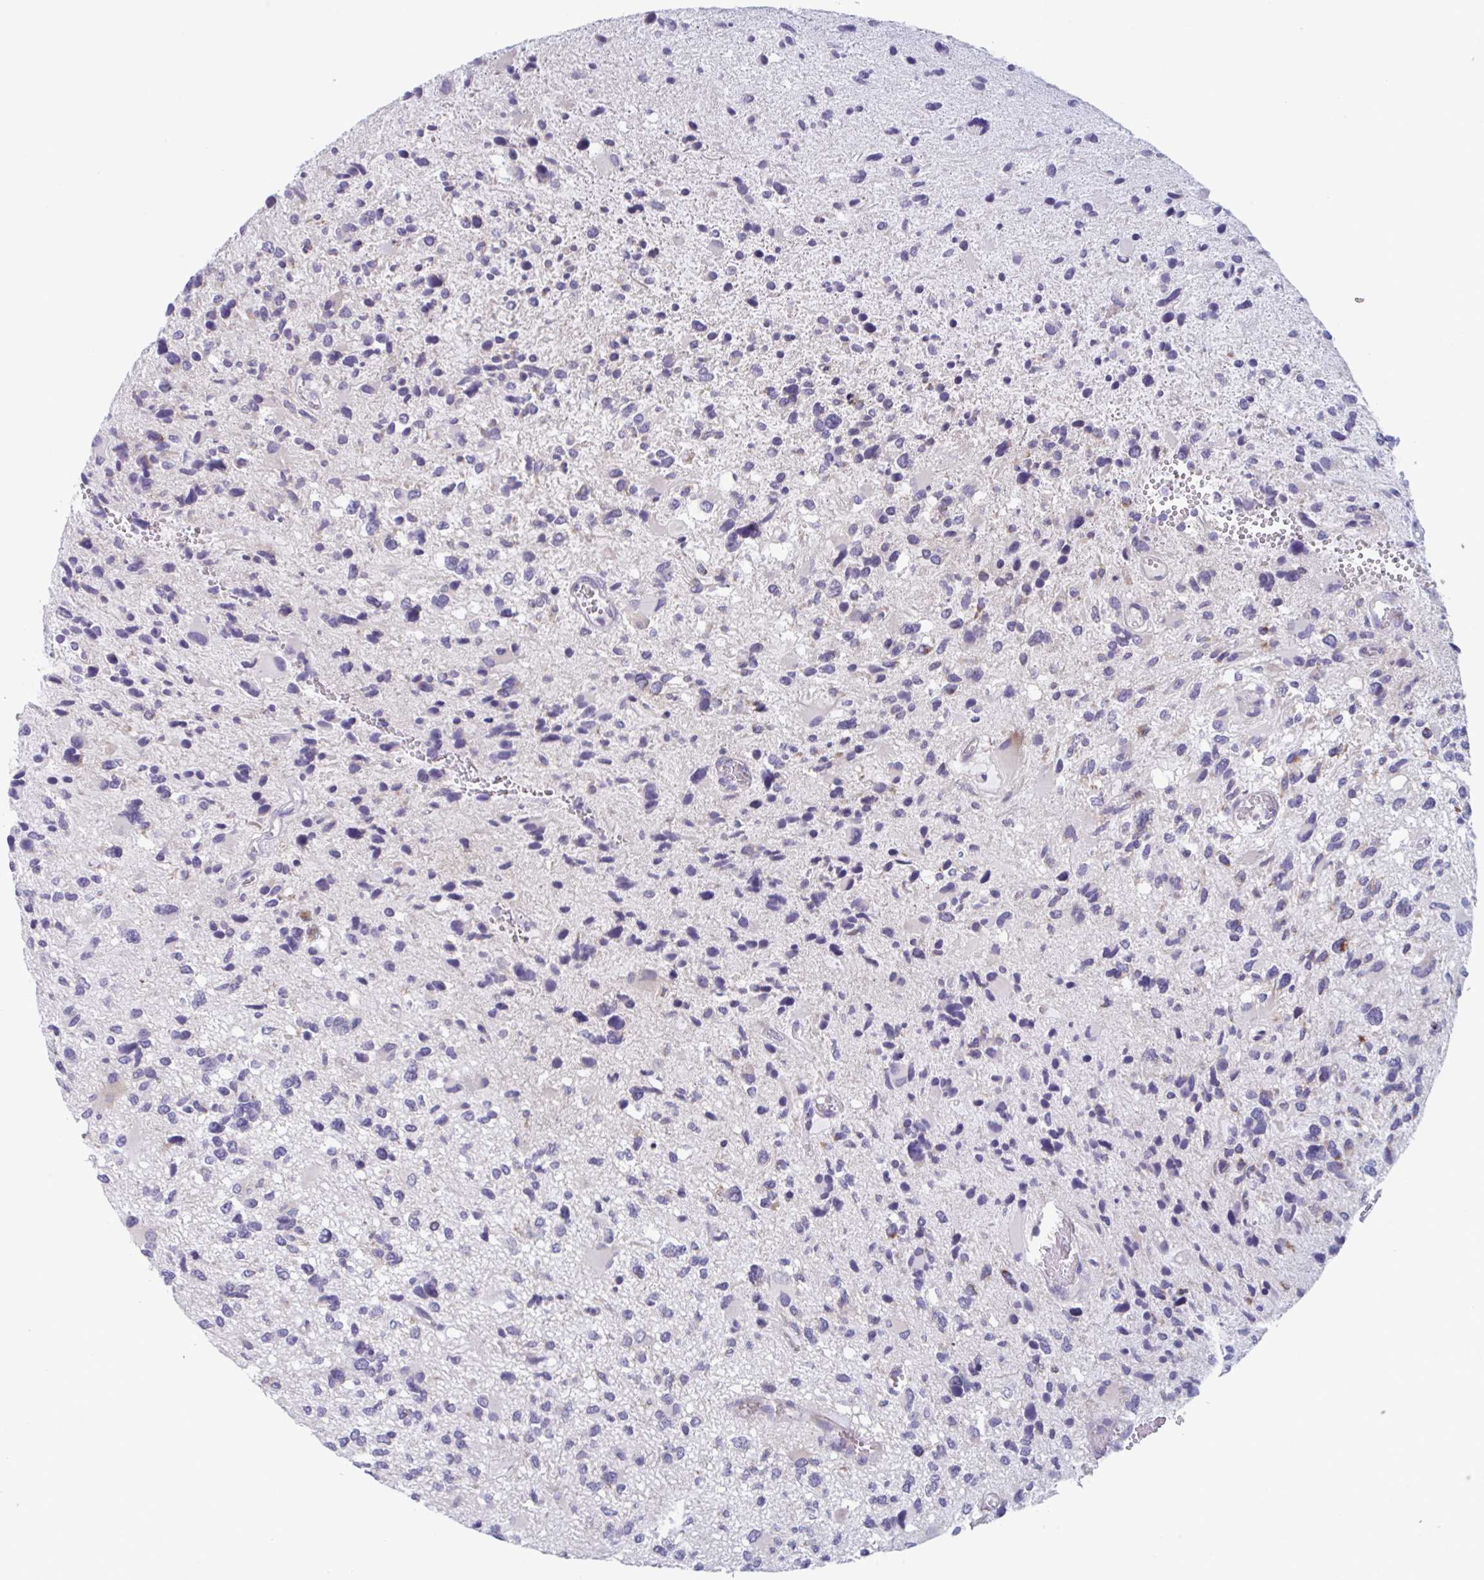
{"staining": {"intensity": "negative", "quantity": "none", "location": "none"}, "tissue": "glioma", "cell_type": "Tumor cells", "image_type": "cancer", "snomed": [{"axis": "morphology", "description": "Glioma, malignant, High grade"}, {"axis": "topography", "description": "Brain"}], "caption": "High magnification brightfield microscopy of malignant high-grade glioma stained with DAB (3,3'-diaminobenzidine) (brown) and counterstained with hematoxylin (blue): tumor cells show no significant positivity. (Immunohistochemistry (ihc), brightfield microscopy, high magnification).", "gene": "NIPSNAP1", "patient": {"sex": "female", "age": 11}}